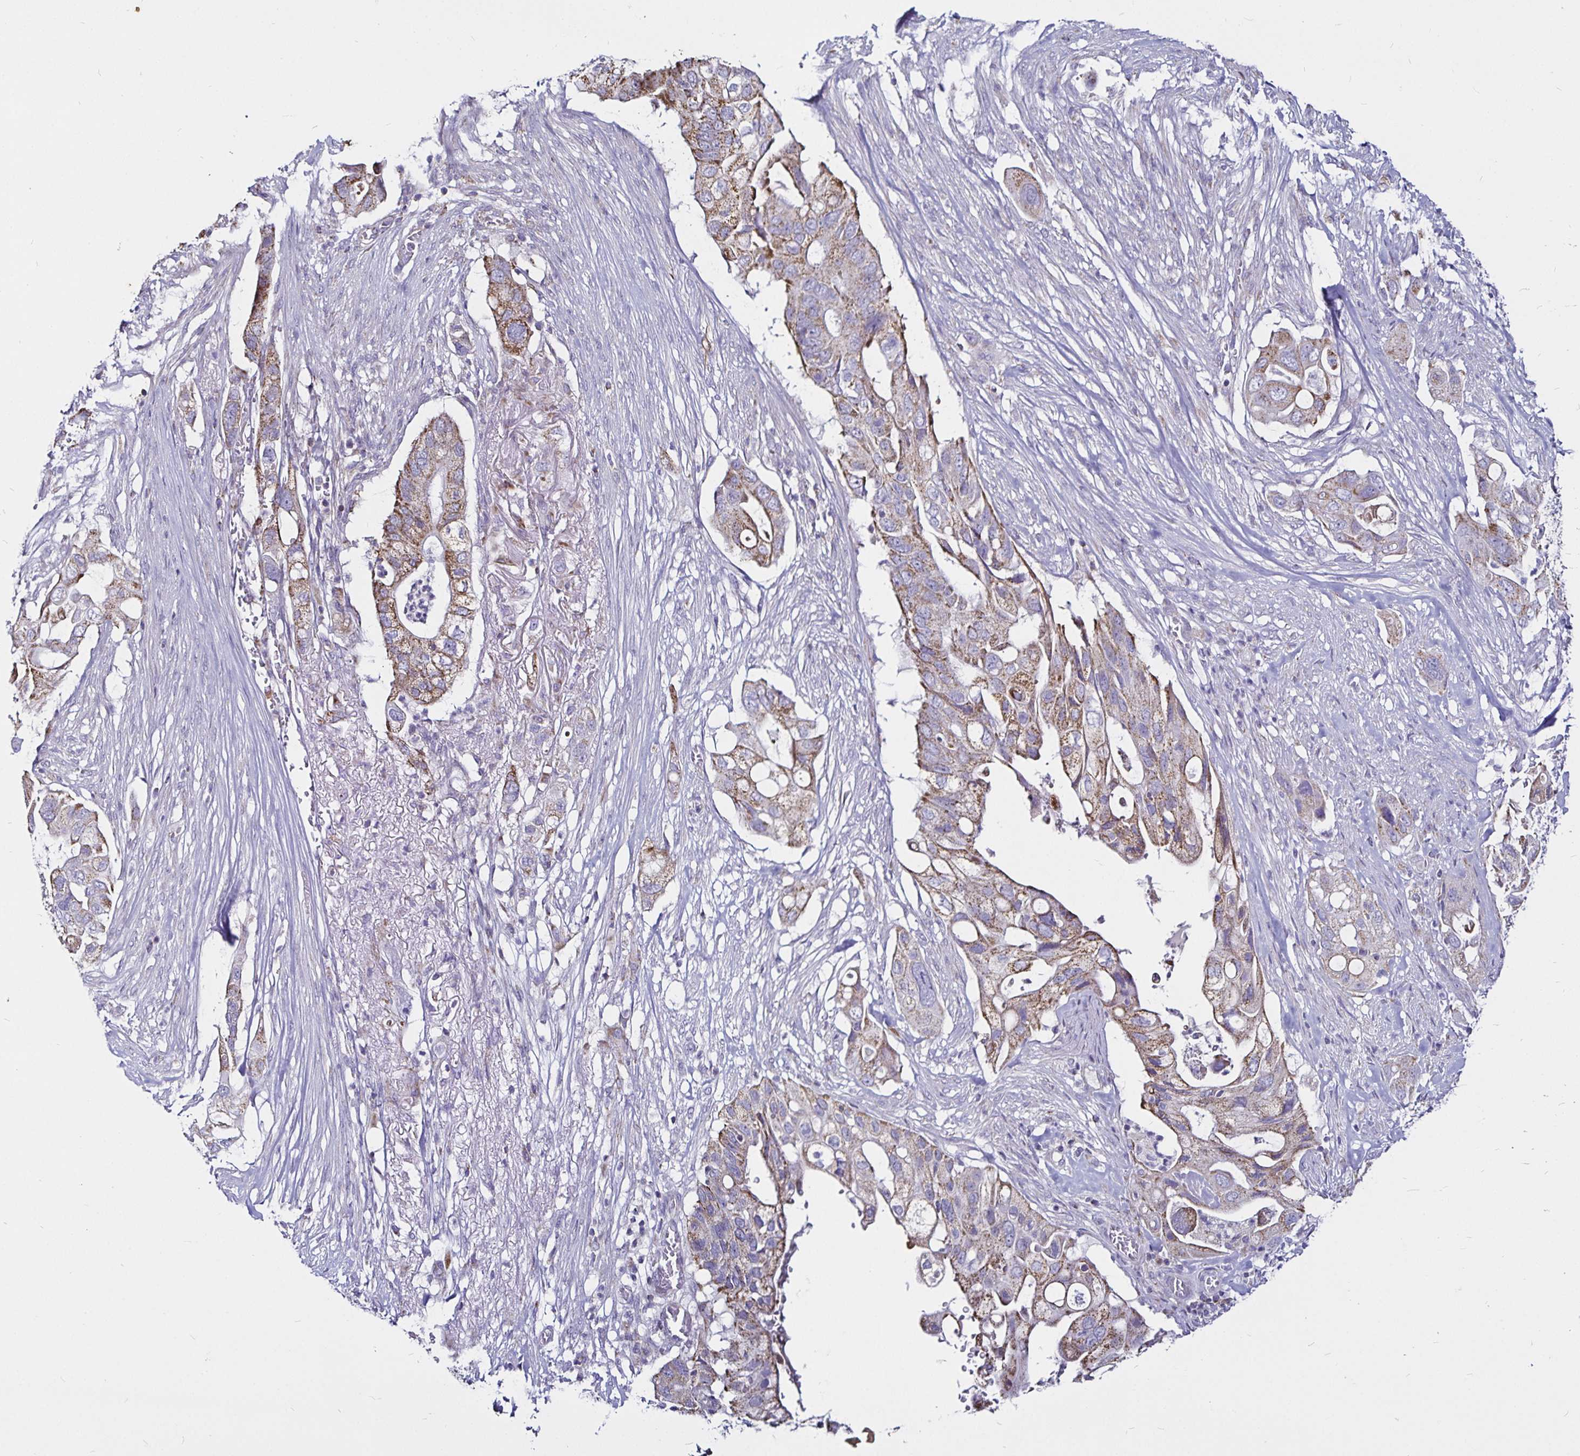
{"staining": {"intensity": "weak", "quantity": "25%-75%", "location": "cytoplasmic/membranous"}, "tissue": "pancreatic cancer", "cell_type": "Tumor cells", "image_type": "cancer", "snomed": [{"axis": "morphology", "description": "Adenocarcinoma, NOS"}, {"axis": "topography", "description": "Pancreas"}], "caption": "Weak cytoplasmic/membranous protein expression is appreciated in about 25%-75% of tumor cells in pancreatic cancer.", "gene": "PGAM2", "patient": {"sex": "female", "age": 72}}